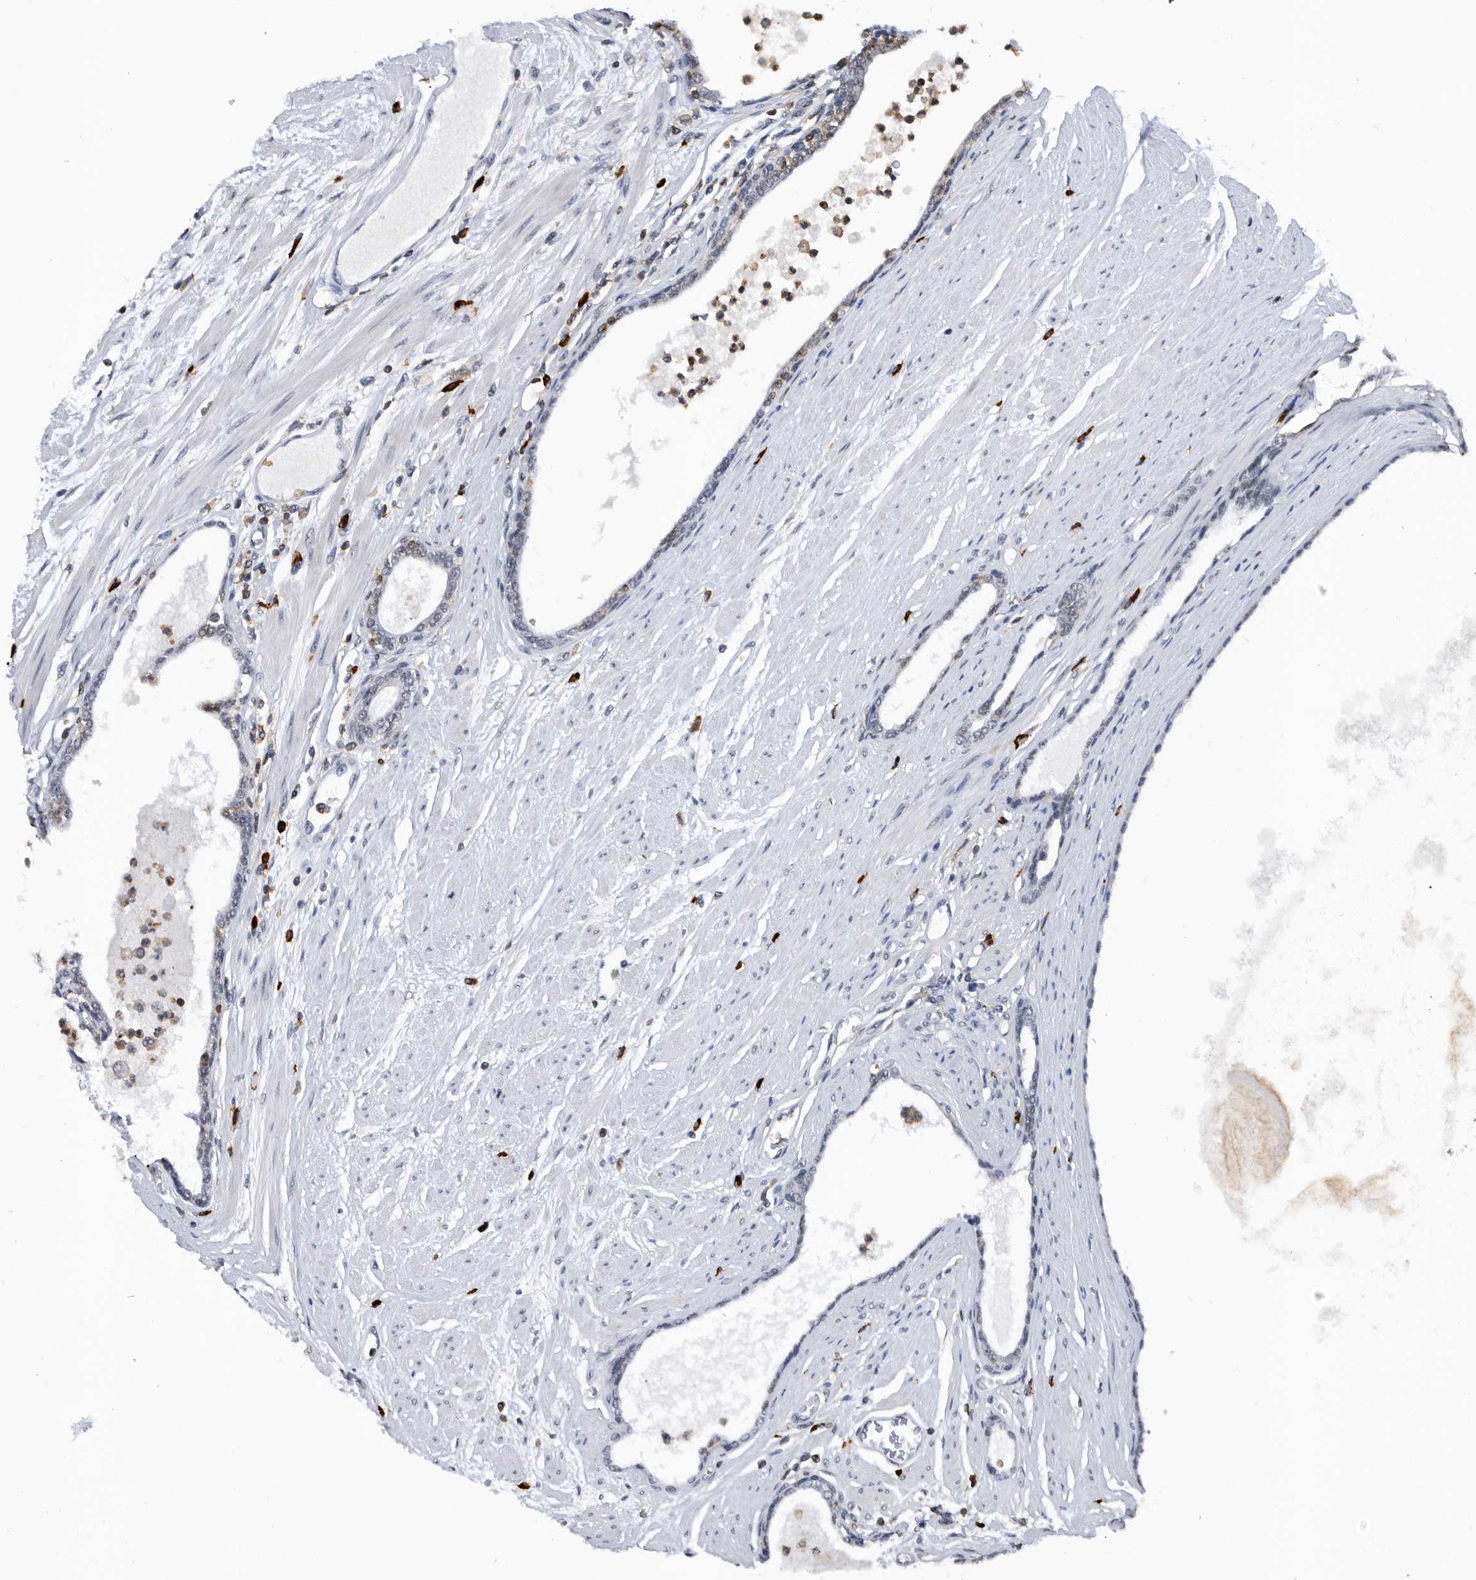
{"staining": {"intensity": "weak", "quantity": "<25%", "location": "nuclear"}, "tissue": "prostate cancer", "cell_type": "Tumor cells", "image_type": "cancer", "snomed": [{"axis": "morphology", "description": "Adenocarcinoma, Low grade"}, {"axis": "topography", "description": "Prostate"}], "caption": "IHC image of neoplastic tissue: human low-grade adenocarcinoma (prostate) stained with DAB (3,3'-diaminobenzidine) exhibits no significant protein expression in tumor cells.", "gene": "ZNF260", "patient": {"sex": "male", "age": 60}}